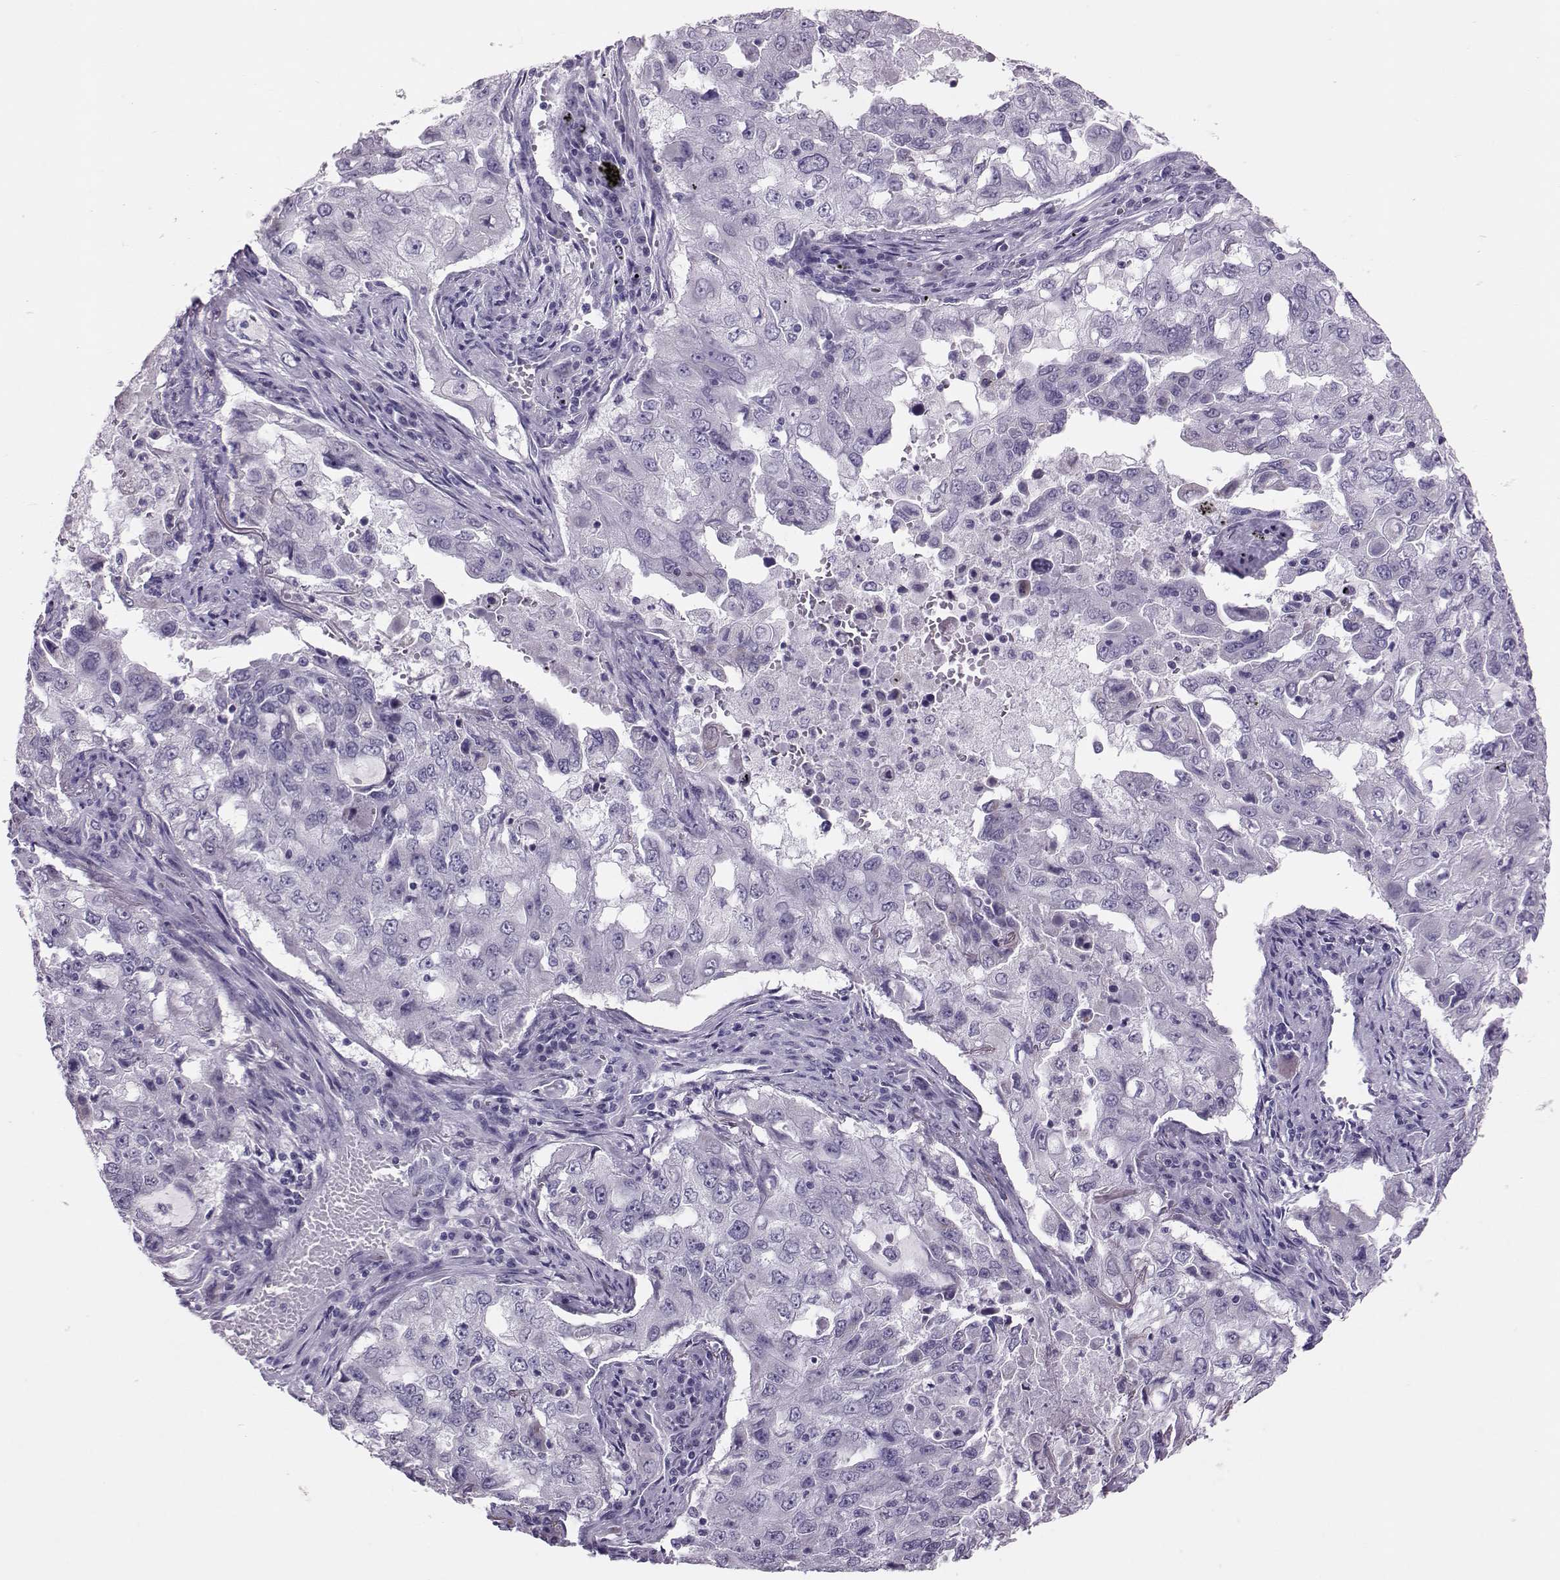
{"staining": {"intensity": "negative", "quantity": "none", "location": "none"}, "tissue": "lung cancer", "cell_type": "Tumor cells", "image_type": "cancer", "snomed": [{"axis": "morphology", "description": "Adenocarcinoma, NOS"}, {"axis": "topography", "description": "Lung"}], "caption": "Tumor cells are negative for protein expression in human lung adenocarcinoma.", "gene": "DNAAF1", "patient": {"sex": "female", "age": 61}}